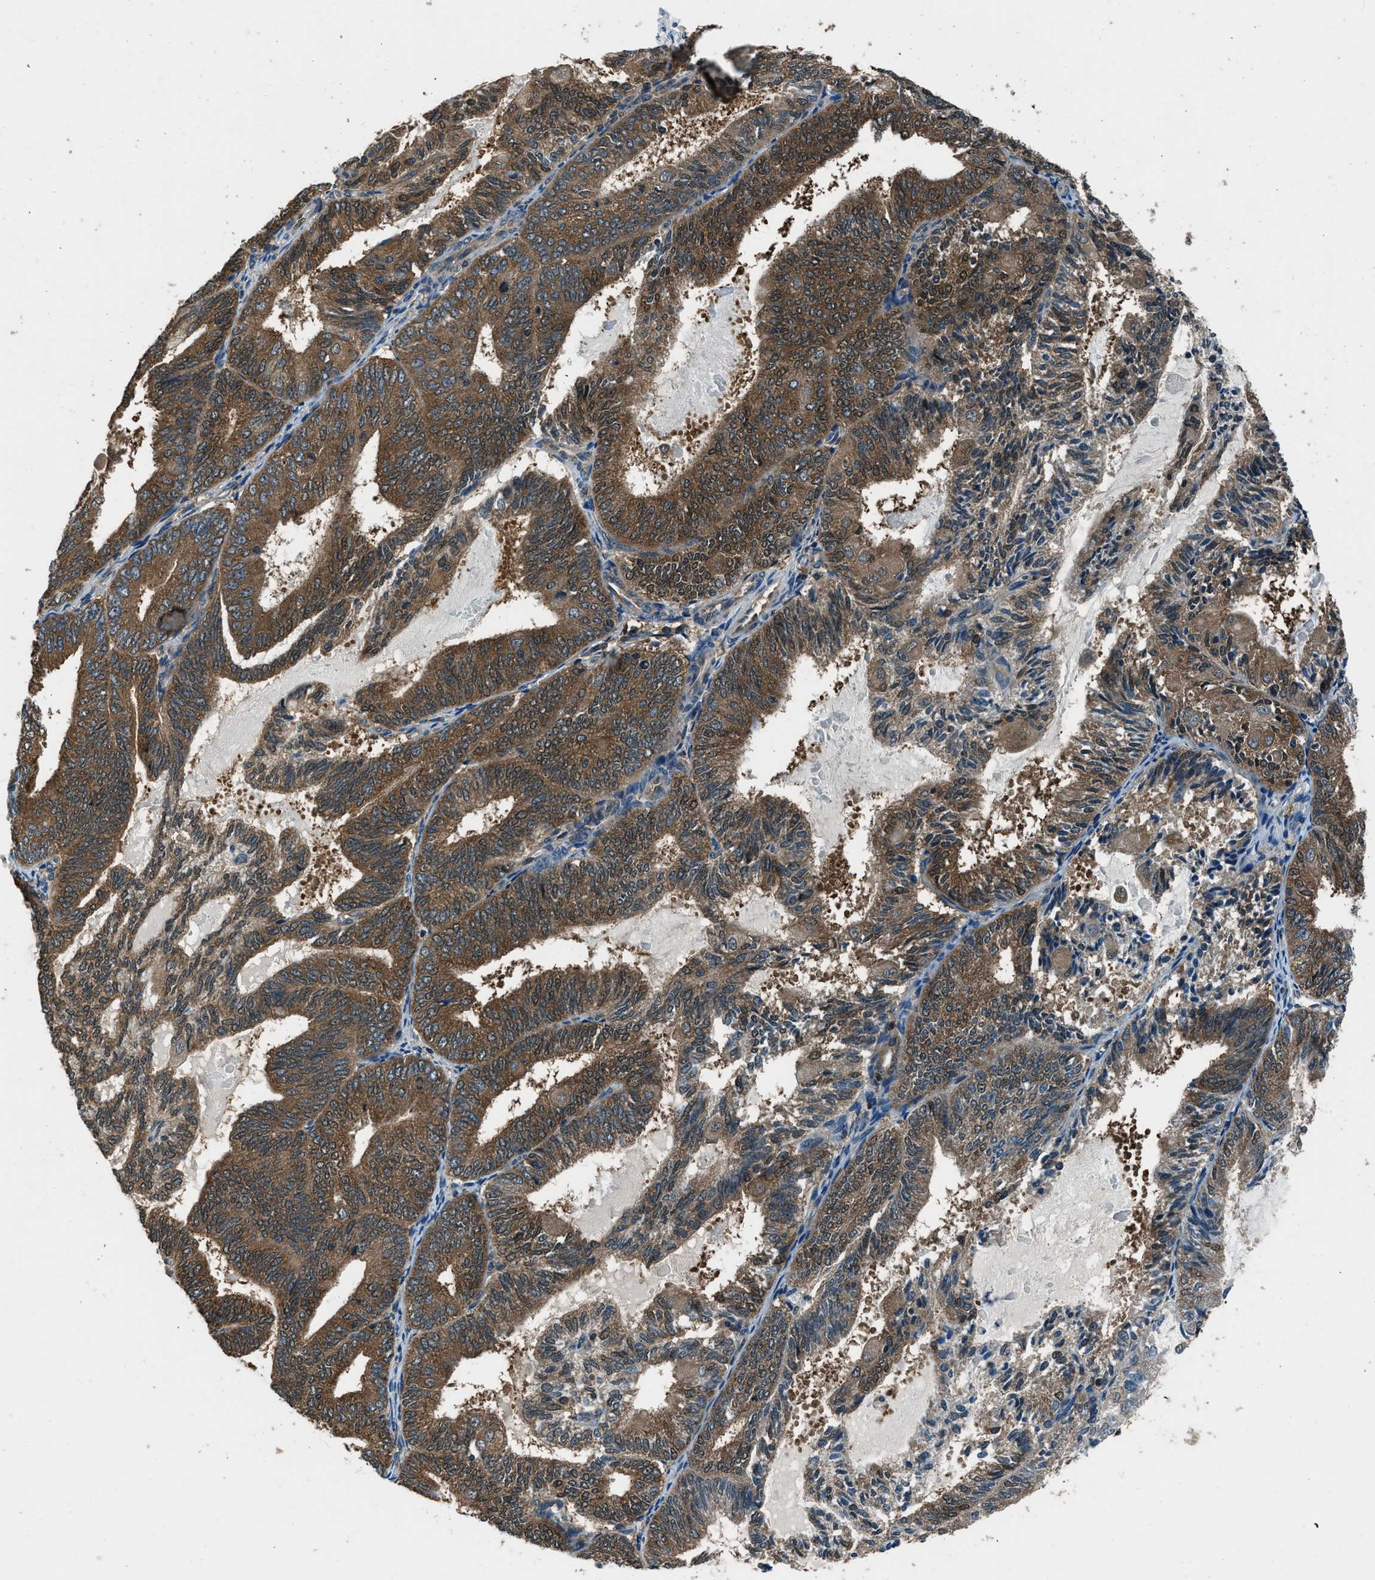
{"staining": {"intensity": "moderate", "quantity": ">75%", "location": "cytoplasmic/membranous"}, "tissue": "endometrial cancer", "cell_type": "Tumor cells", "image_type": "cancer", "snomed": [{"axis": "morphology", "description": "Adenocarcinoma, NOS"}, {"axis": "topography", "description": "Endometrium"}], "caption": "Protein expression analysis of adenocarcinoma (endometrial) demonstrates moderate cytoplasmic/membranous expression in approximately >75% of tumor cells.", "gene": "ARFGAP2", "patient": {"sex": "female", "age": 81}}